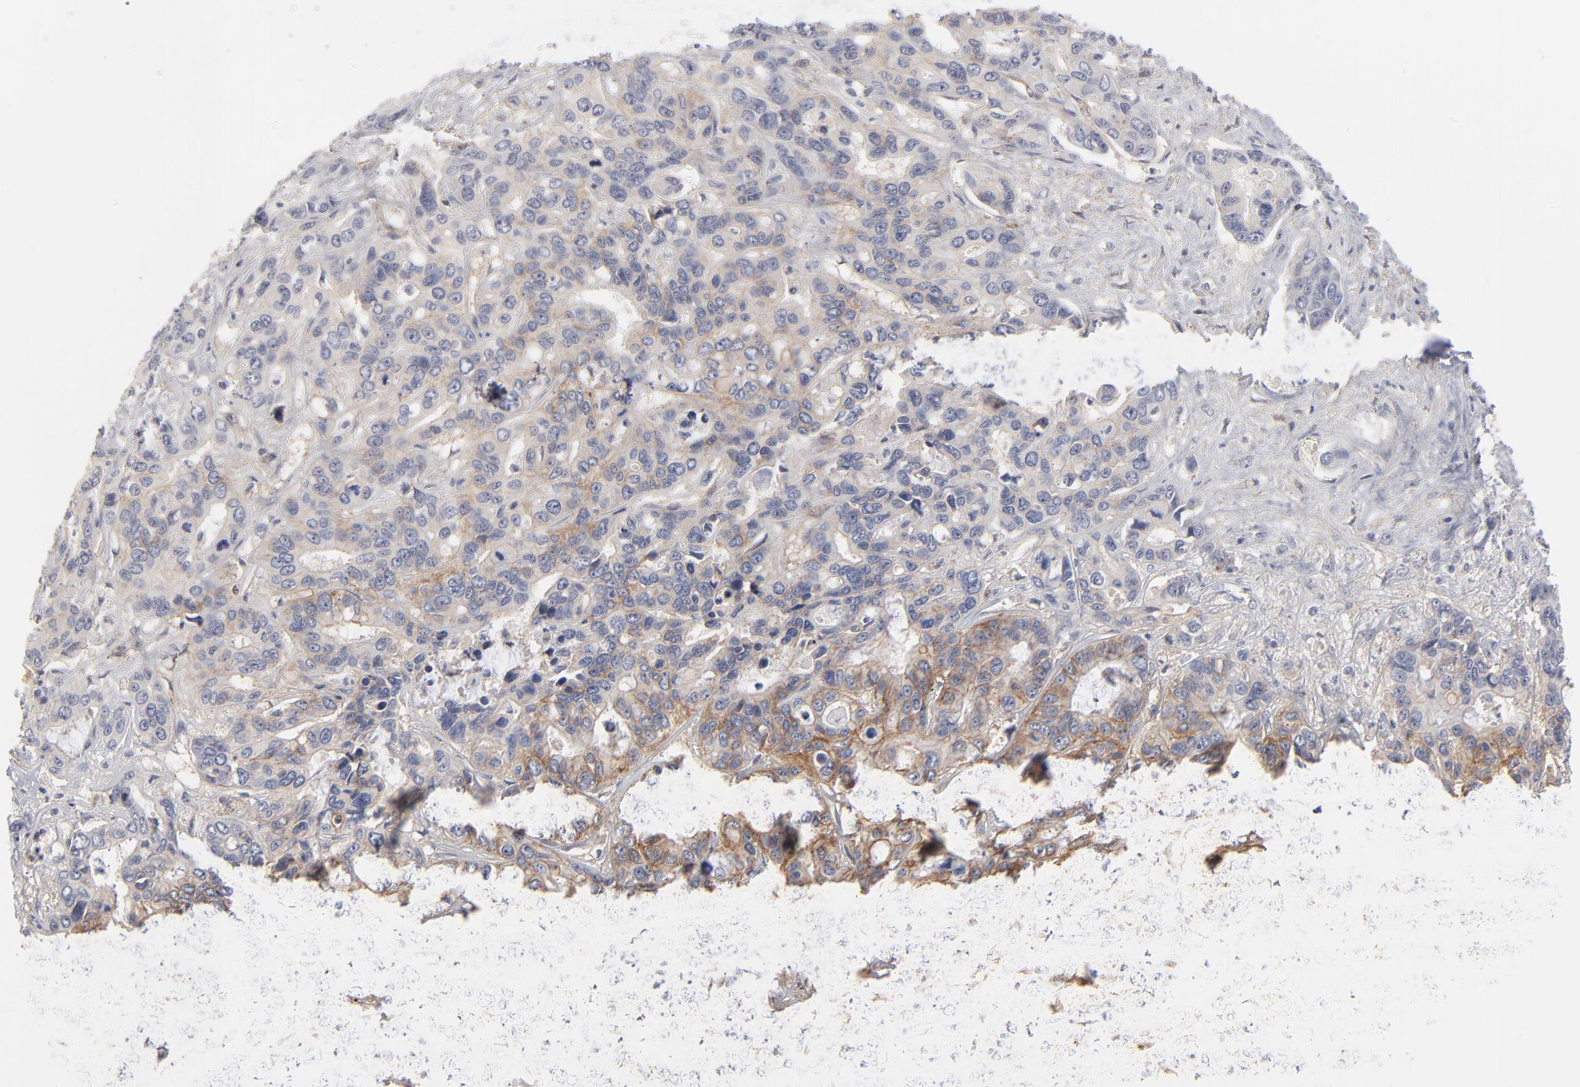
{"staining": {"intensity": "moderate", "quantity": "25%-75%", "location": "cytoplasmic/membranous"}, "tissue": "liver cancer", "cell_type": "Tumor cells", "image_type": "cancer", "snomed": [{"axis": "morphology", "description": "Cholangiocarcinoma"}, {"axis": "topography", "description": "Liver"}], "caption": "Cholangiocarcinoma (liver) stained for a protein (brown) shows moderate cytoplasmic/membranous positive staining in about 25%-75% of tumor cells.", "gene": "SLC16A1", "patient": {"sex": "female", "age": 65}}